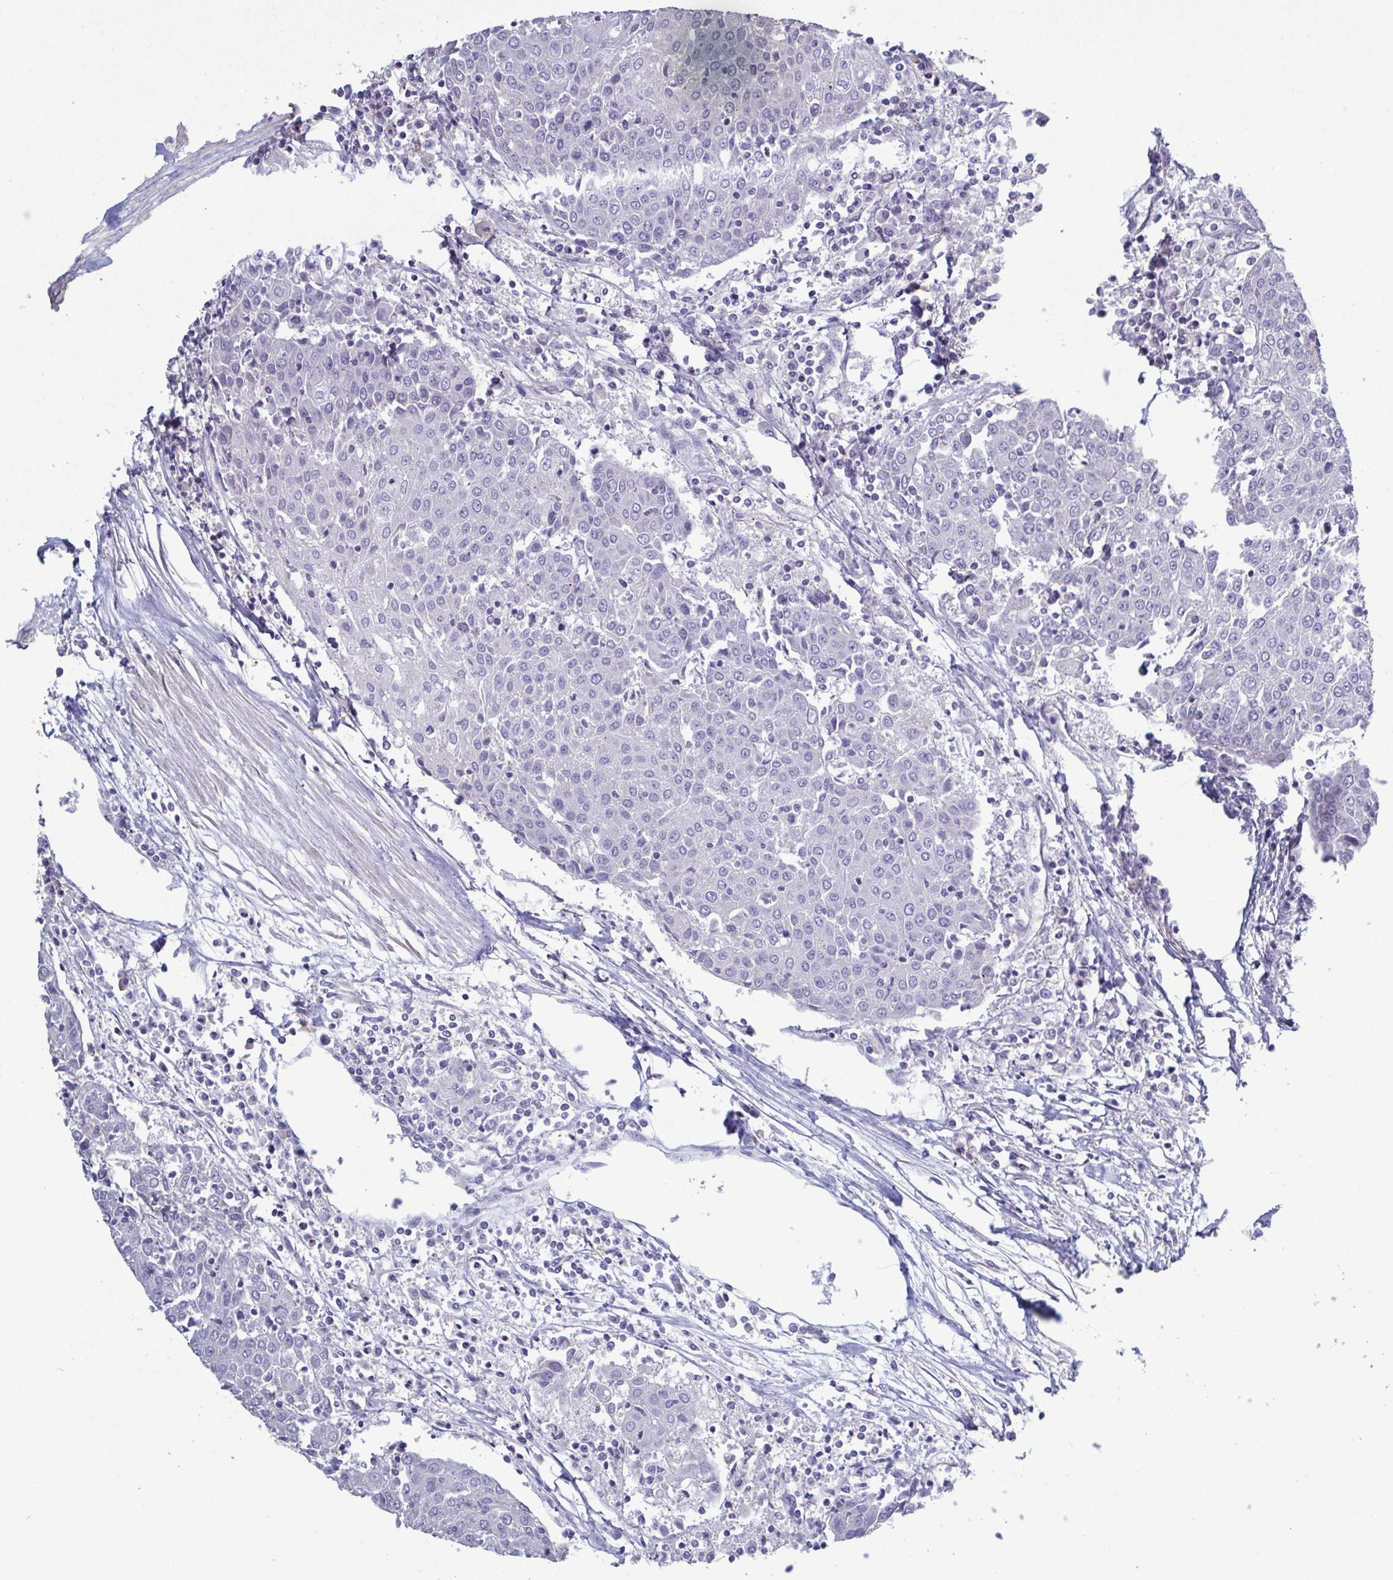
{"staining": {"intensity": "negative", "quantity": "none", "location": "none"}, "tissue": "urothelial cancer", "cell_type": "Tumor cells", "image_type": "cancer", "snomed": [{"axis": "morphology", "description": "Urothelial carcinoma, High grade"}, {"axis": "topography", "description": "Urinary bladder"}], "caption": "The micrograph reveals no staining of tumor cells in urothelial cancer. (Stains: DAB (3,3'-diaminobenzidine) immunohistochemistry (IHC) with hematoxylin counter stain, Microscopy: brightfield microscopy at high magnification).", "gene": "GLDC", "patient": {"sex": "female", "age": 85}}